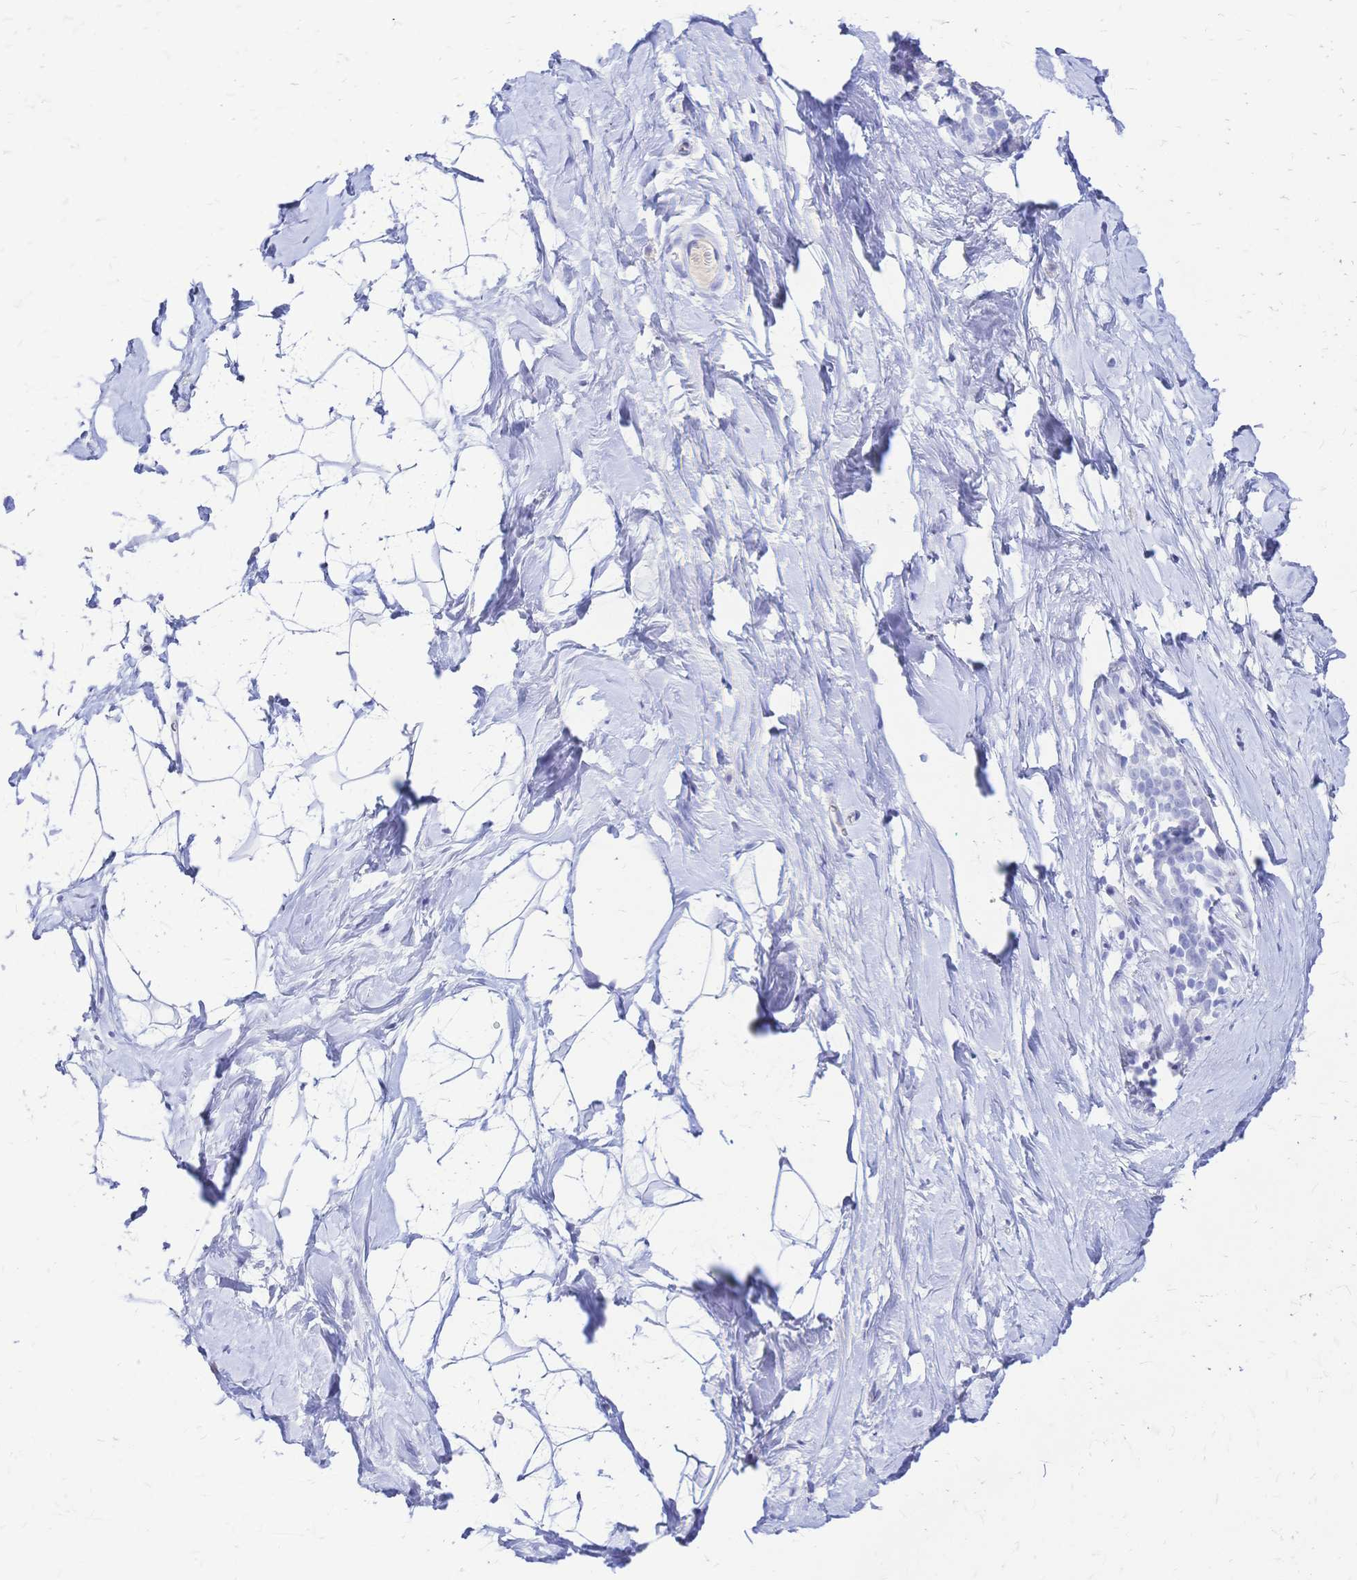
{"staining": {"intensity": "negative", "quantity": "none", "location": "none"}, "tissue": "breast", "cell_type": "Adipocytes", "image_type": "normal", "snomed": [{"axis": "morphology", "description": "Normal tissue, NOS"}, {"axis": "topography", "description": "Breast"}], "caption": "Immunohistochemistry (IHC) image of normal breast: human breast stained with DAB (3,3'-diaminobenzidine) demonstrates no significant protein staining in adipocytes.", "gene": "FA2H", "patient": {"sex": "female", "age": 32}}